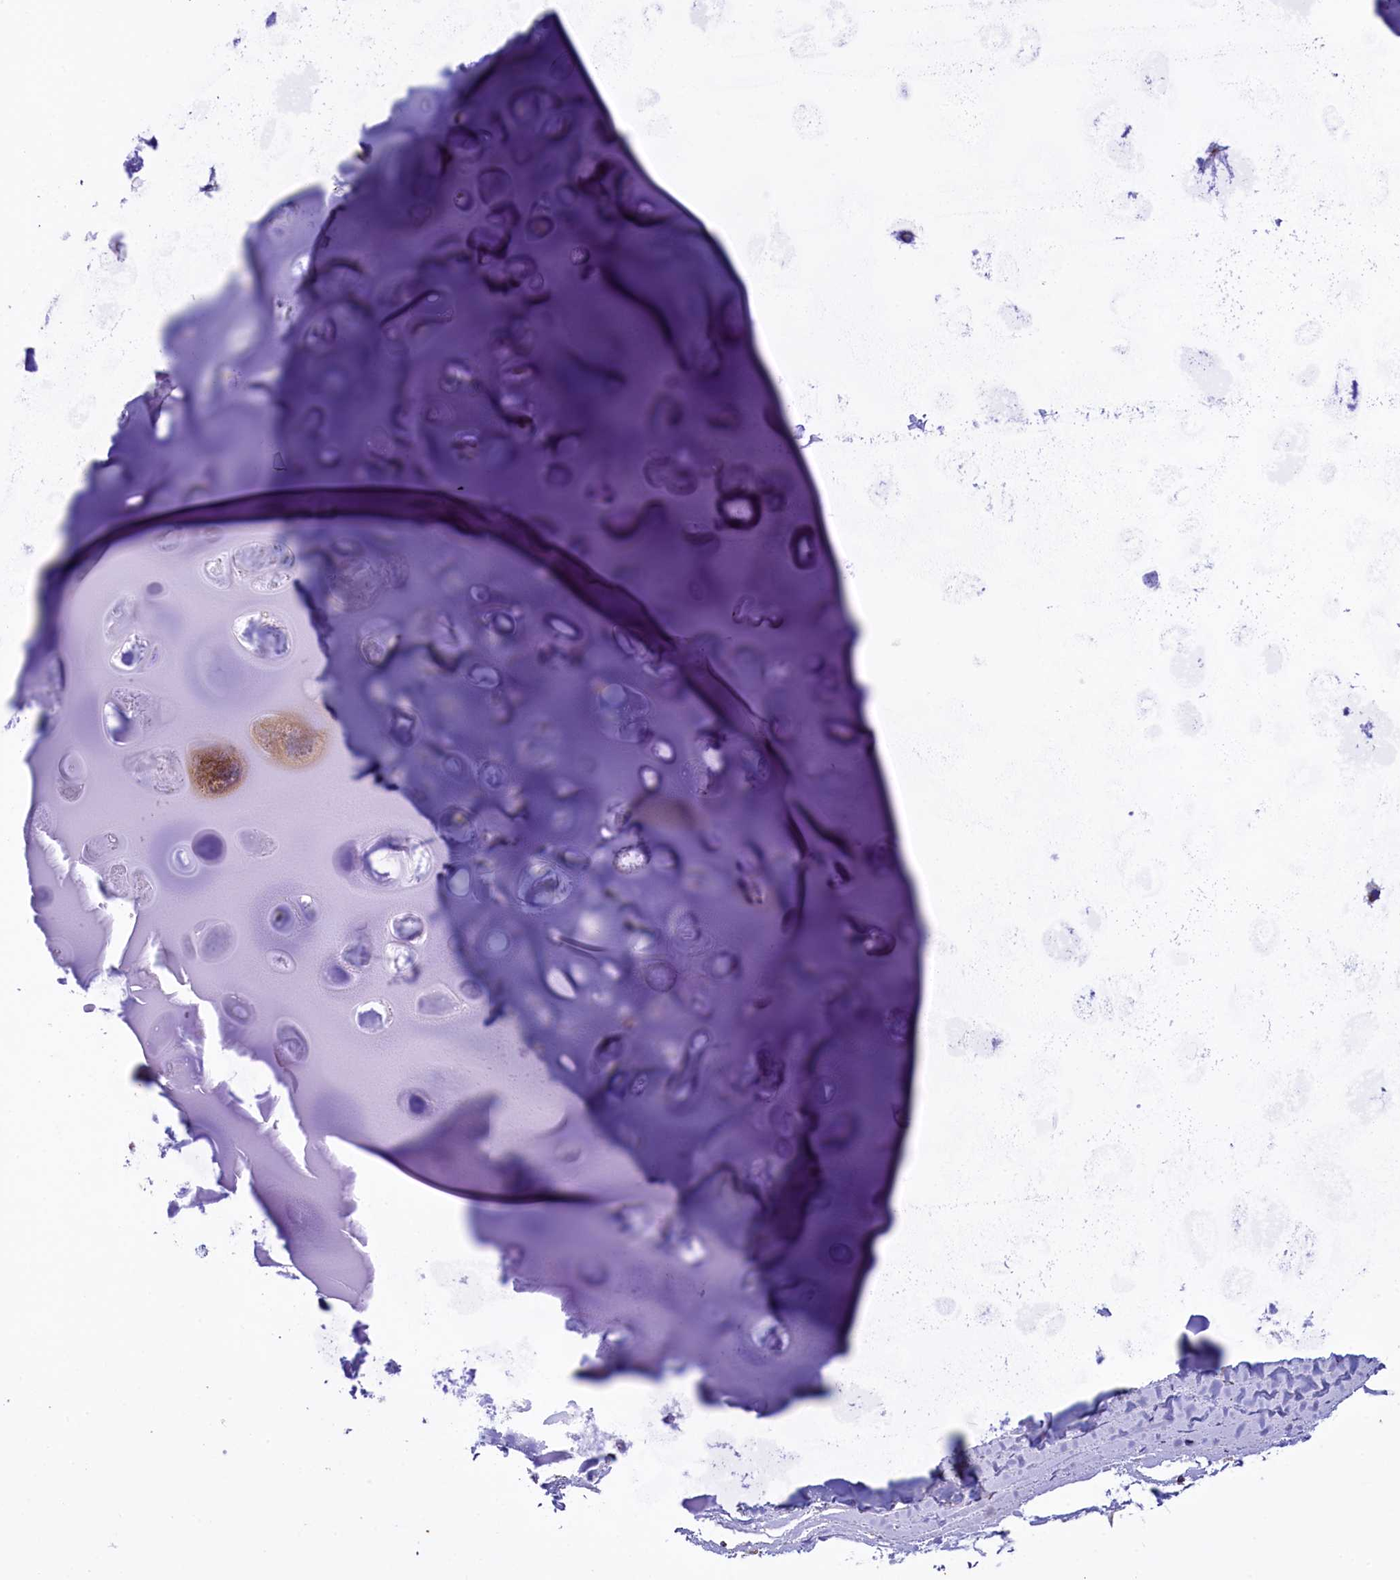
{"staining": {"intensity": "weak", "quantity": "25%-75%", "location": "cytoplasmic/membranous"}, "tissue": "adipose tissue", "cell_type": "Adipocytes", "image_type": "normal", "snomed": [{"axis": "morphology", "description": "Normal tissue, NOS"}, {"axis": "topography", "description": "Bronchus"}], "caption": "The micrograph displays a brown stain indicating the presence of a protein in the cytoplasmic/membranous of adipocytes in adipose tissue. (Stains: DAB in brown, nuclei in blue, Microscopy: brightfield microscopy at high magnification).", "gene": "IDH3A", "patient": {"sex": "male", "age": 66}}